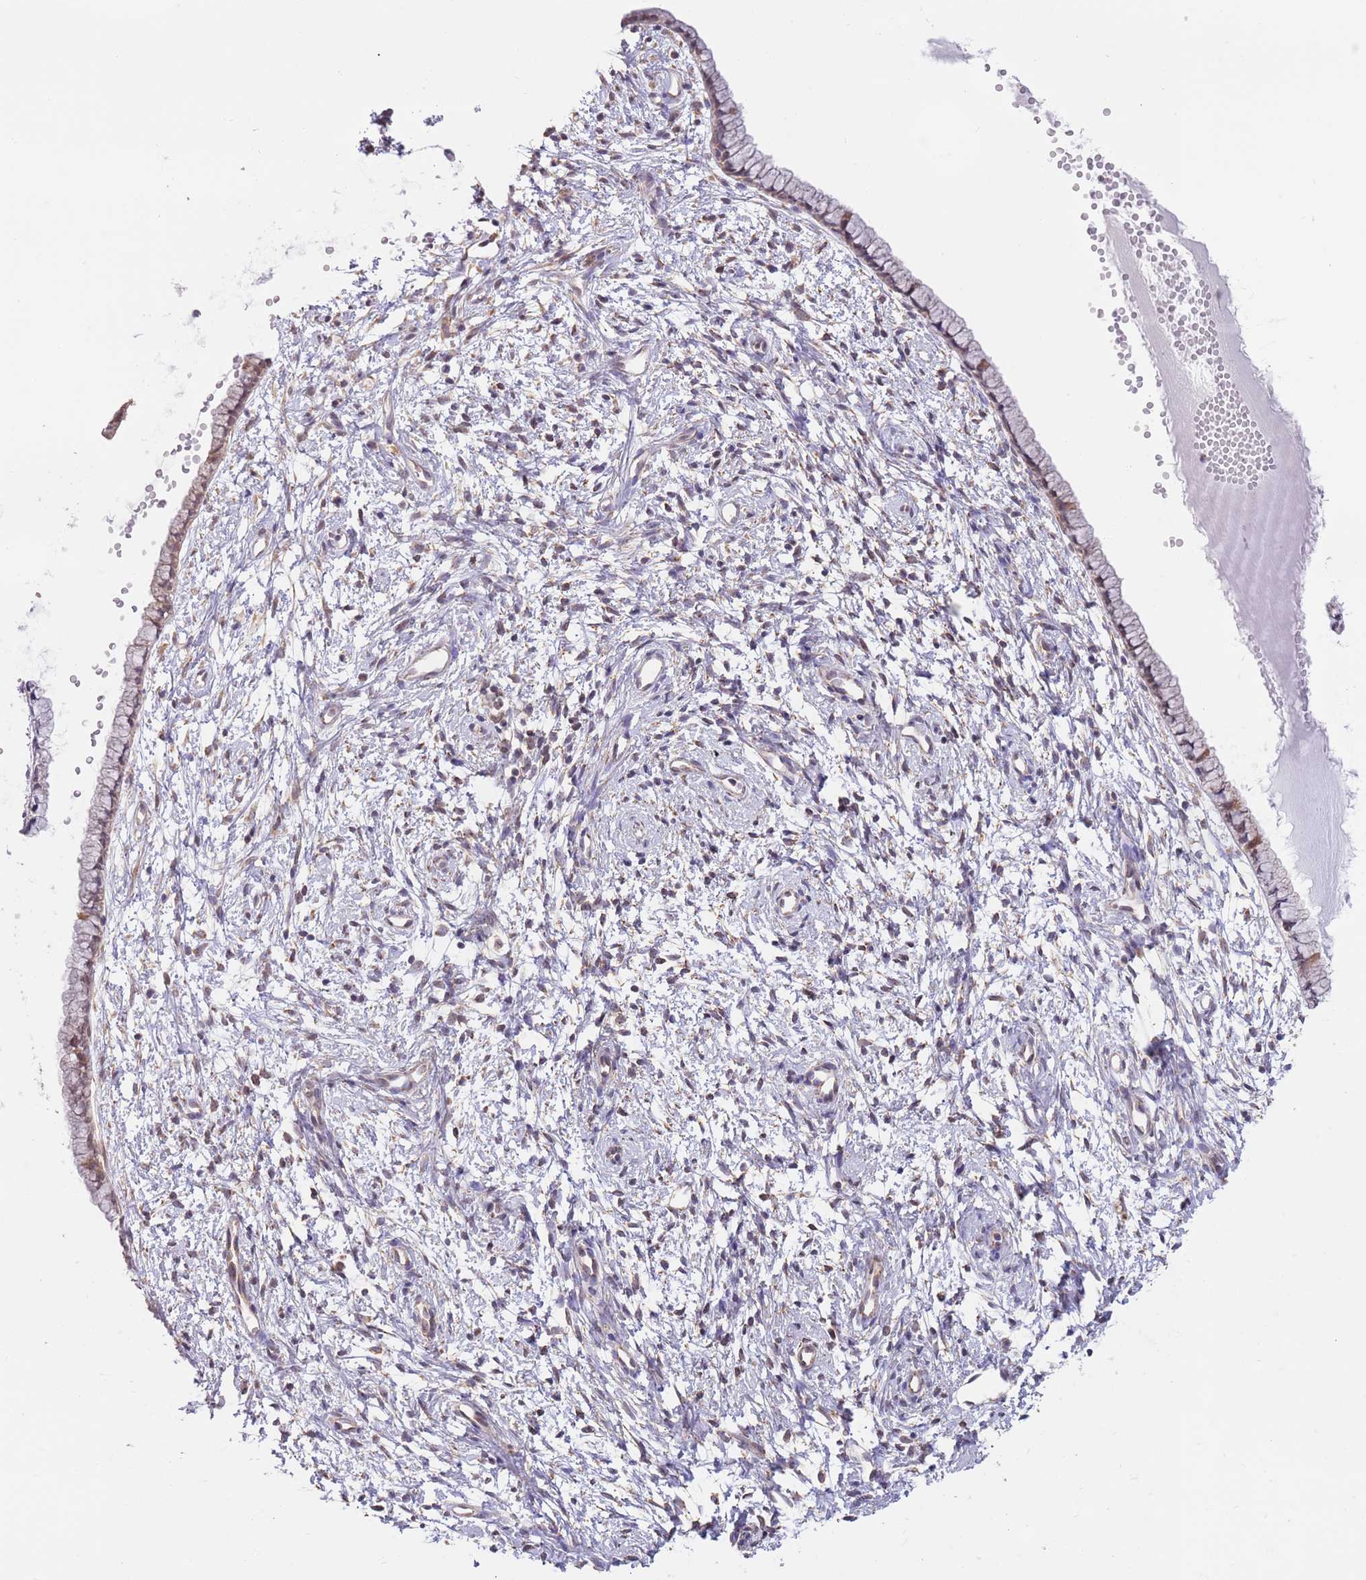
{"staining": {"intensity": "weak", "quantity": ">75%", "location": "cytoplasmic/membranous,nuclear"}, "tissue": "cervix", "cell_type": "Glandular cells", "image_type": "normal", "snomed": [{"axis": "morphology", "description": "Normal tissue, NOS"}, {"axis": "topography", "description": "Cervix"}], "caption": "Cervix stained with DAB (3,3'-diaminobenzidine) IHC demonstrates low levels of weak cytoplasmic/membranous,nuclear staining in approximately >75% of glandular cells.", "gene": "UQCC3", "patient": {"sex": "female", "age": 57}}